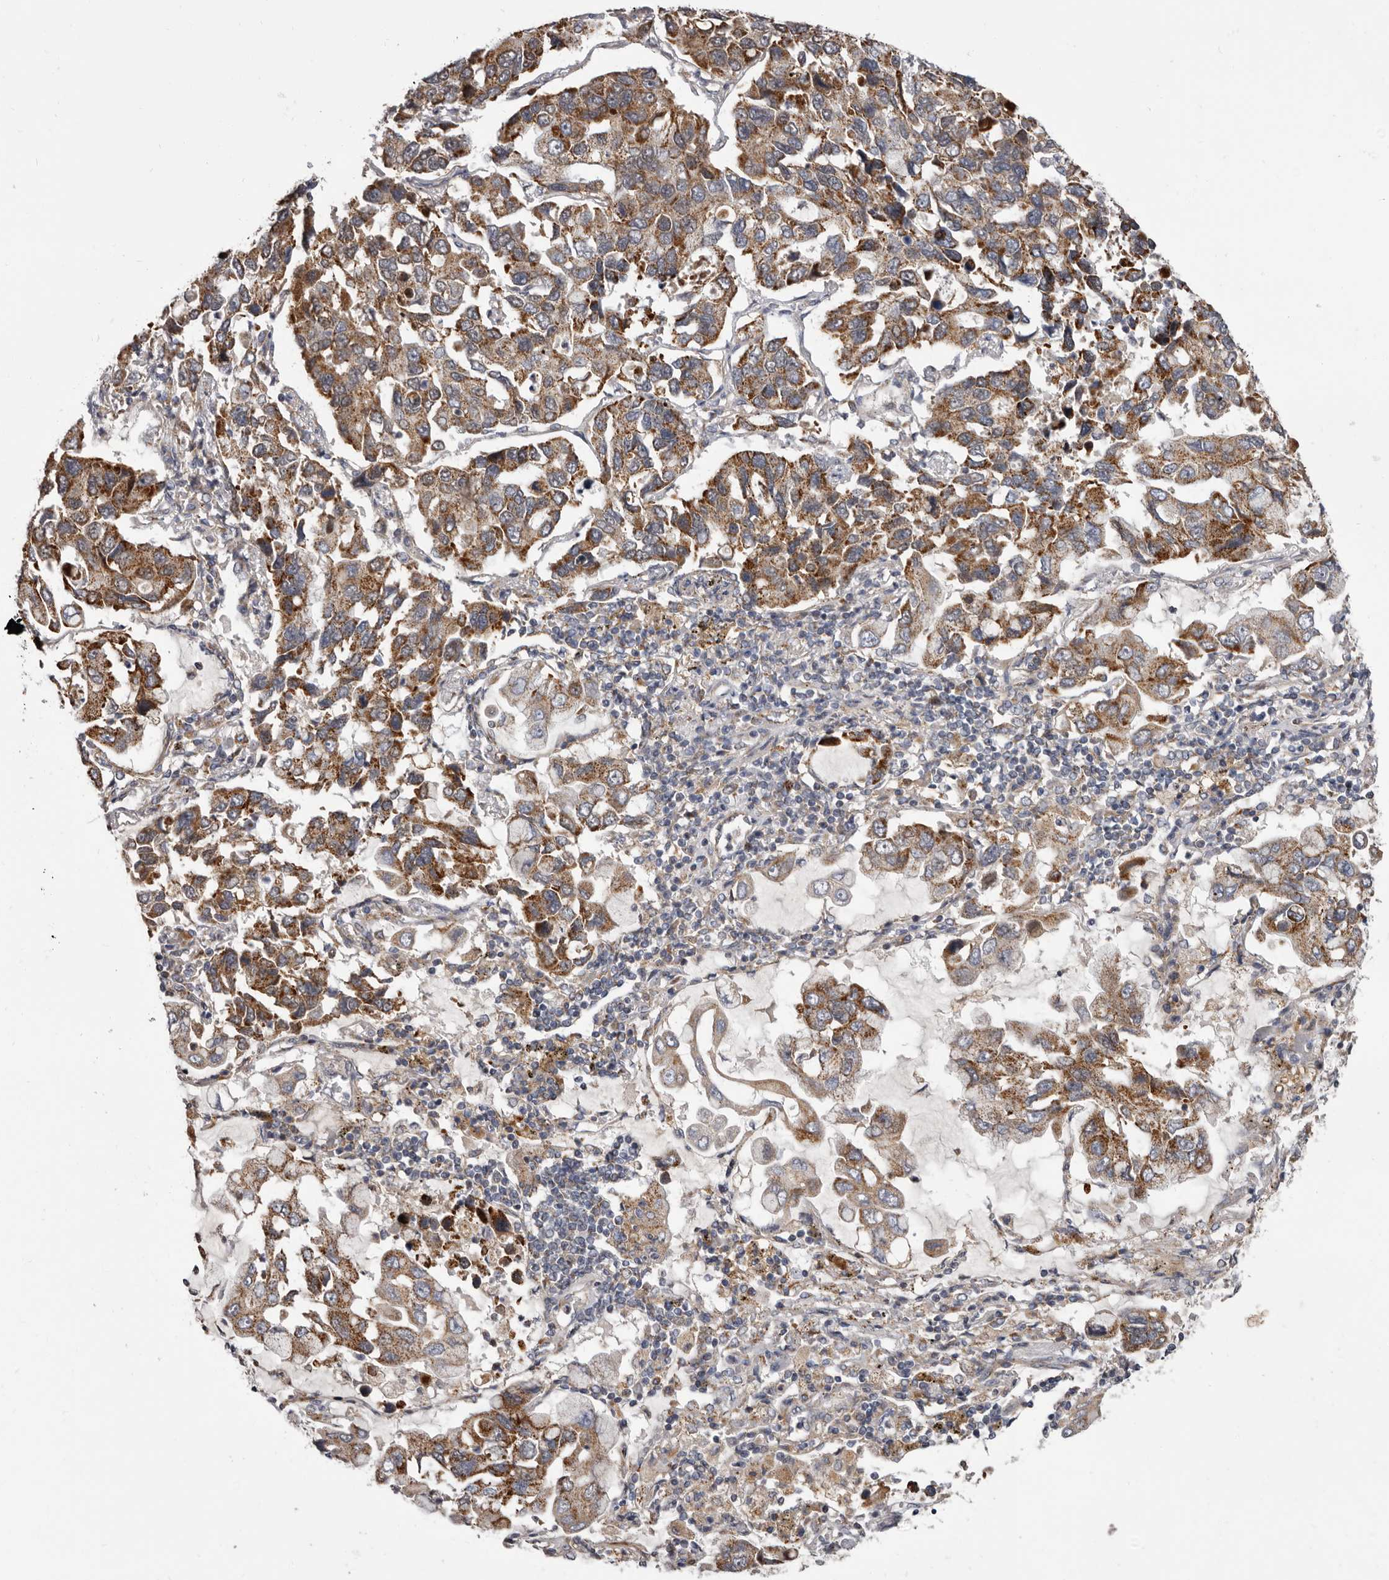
{"staining": {"intensity": "moderate", "quantity": ">75%", "location": "cytoplasmic/membranous"}, "tissue": "lung cancer", "cell_type": "Tumor cells", "image_type": "cancer", "snomed": [{"axis": "morphology", "description": "Adenocarcinoma, NOS"}, {"axis": "topography", "description": "Lung"}], "caption": "Protein staining of lung cancer tissue demonstrates moderate cytoplasmic/membranous positivity in approximately >75% of tumor cells.", "gene": "SMC4", "patient": {"sex": "male", "age": 64}}